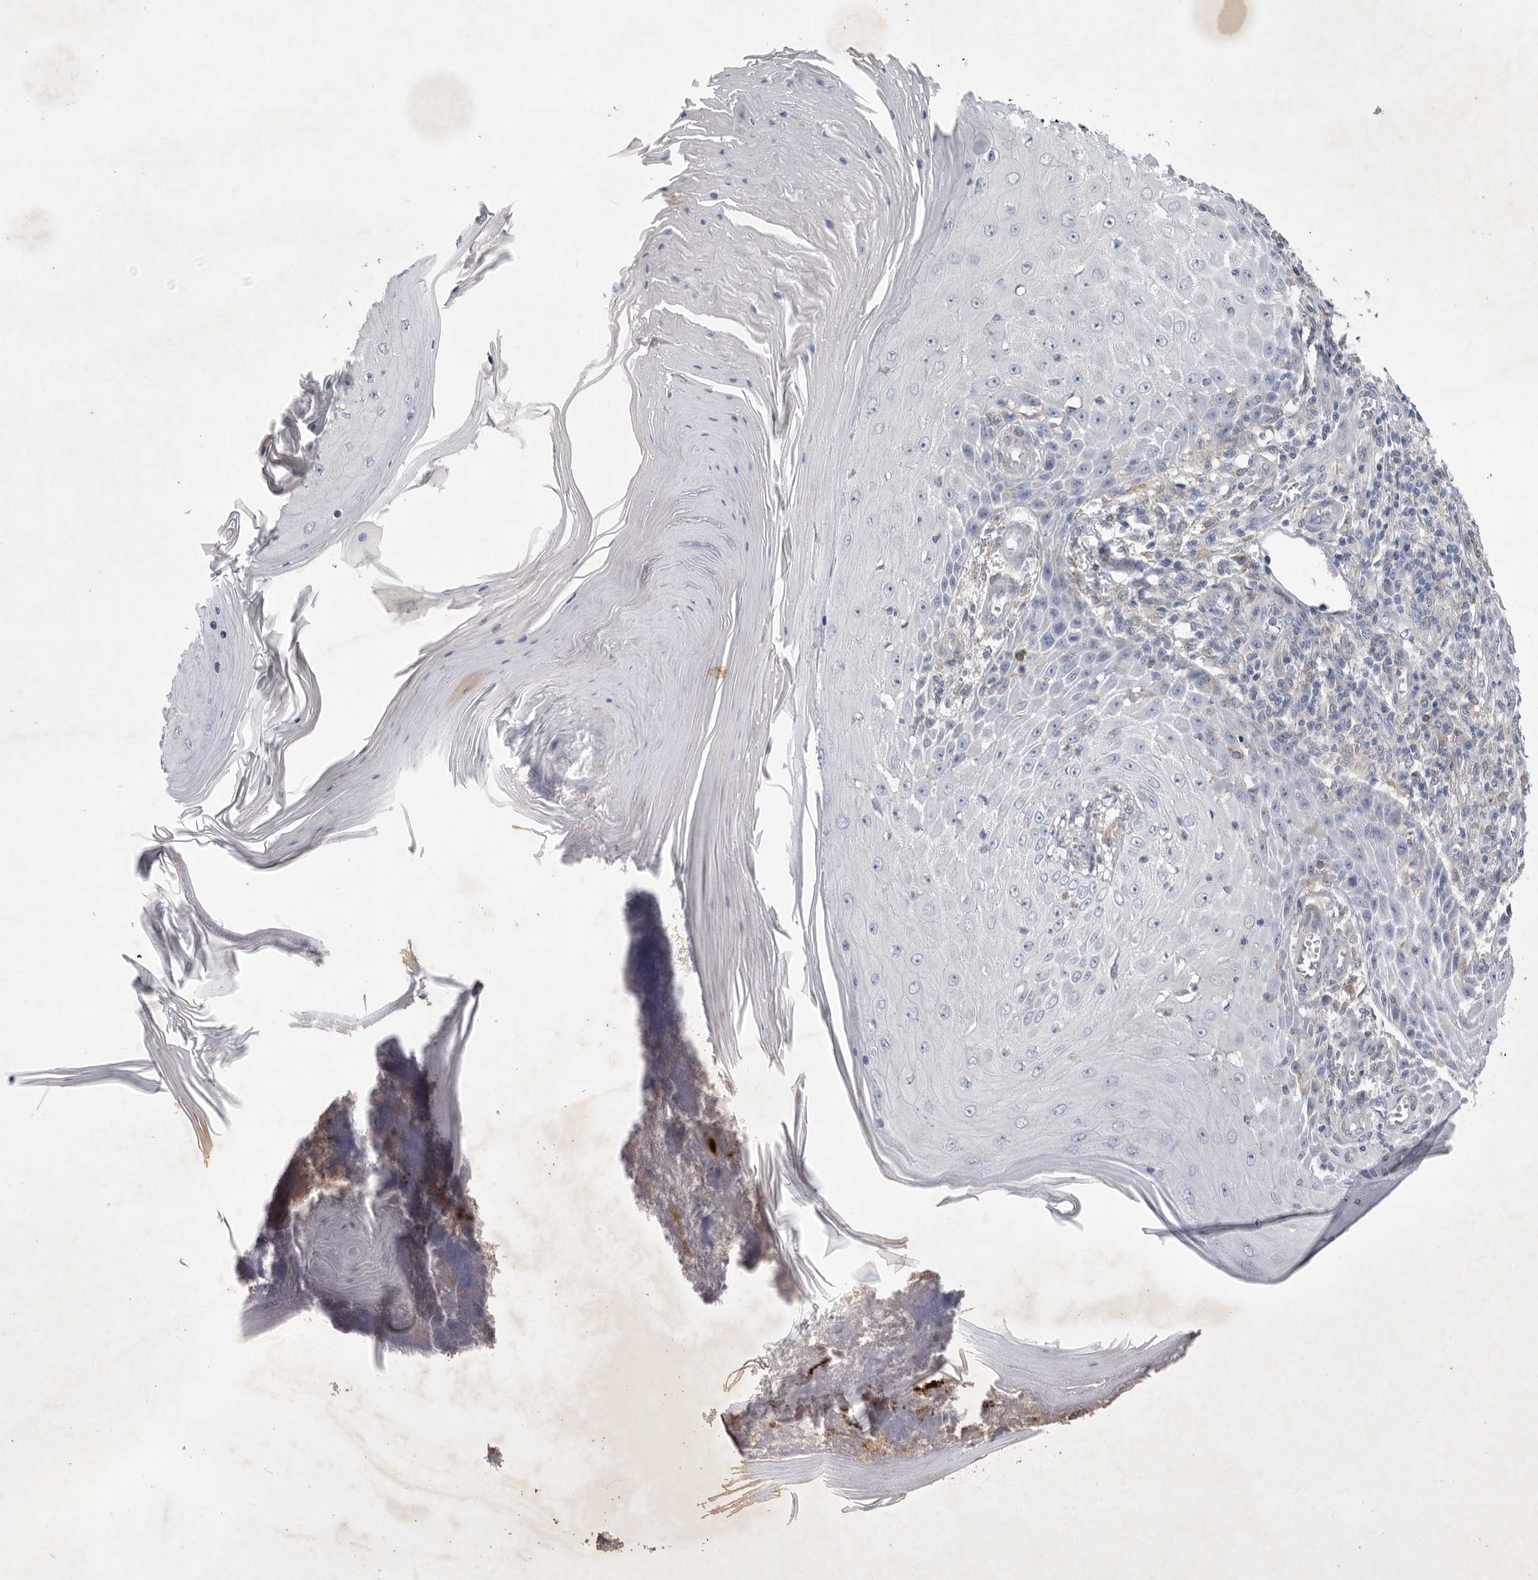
{"staining": {"intensity": "negative", "quantity": "none", "location": "none"}, "tissue": "skin cancer", "cell_type": "Tumor cells", "image_type": "cancer", "snomed": [{"axis": "morphology", "description": "Squamous cell carcinoma, NOS"}, {"axis": "topography", "description": "Skin"}], "caption": "DAB (3,3'-diaminobenzidine) immunohistochemical staining of human squamous cell carcinoma (skin) exhibits no significant staining in tumor cells.", "gene": "SIGLEC10", "patient": {"sex": "female", "age": 73}}